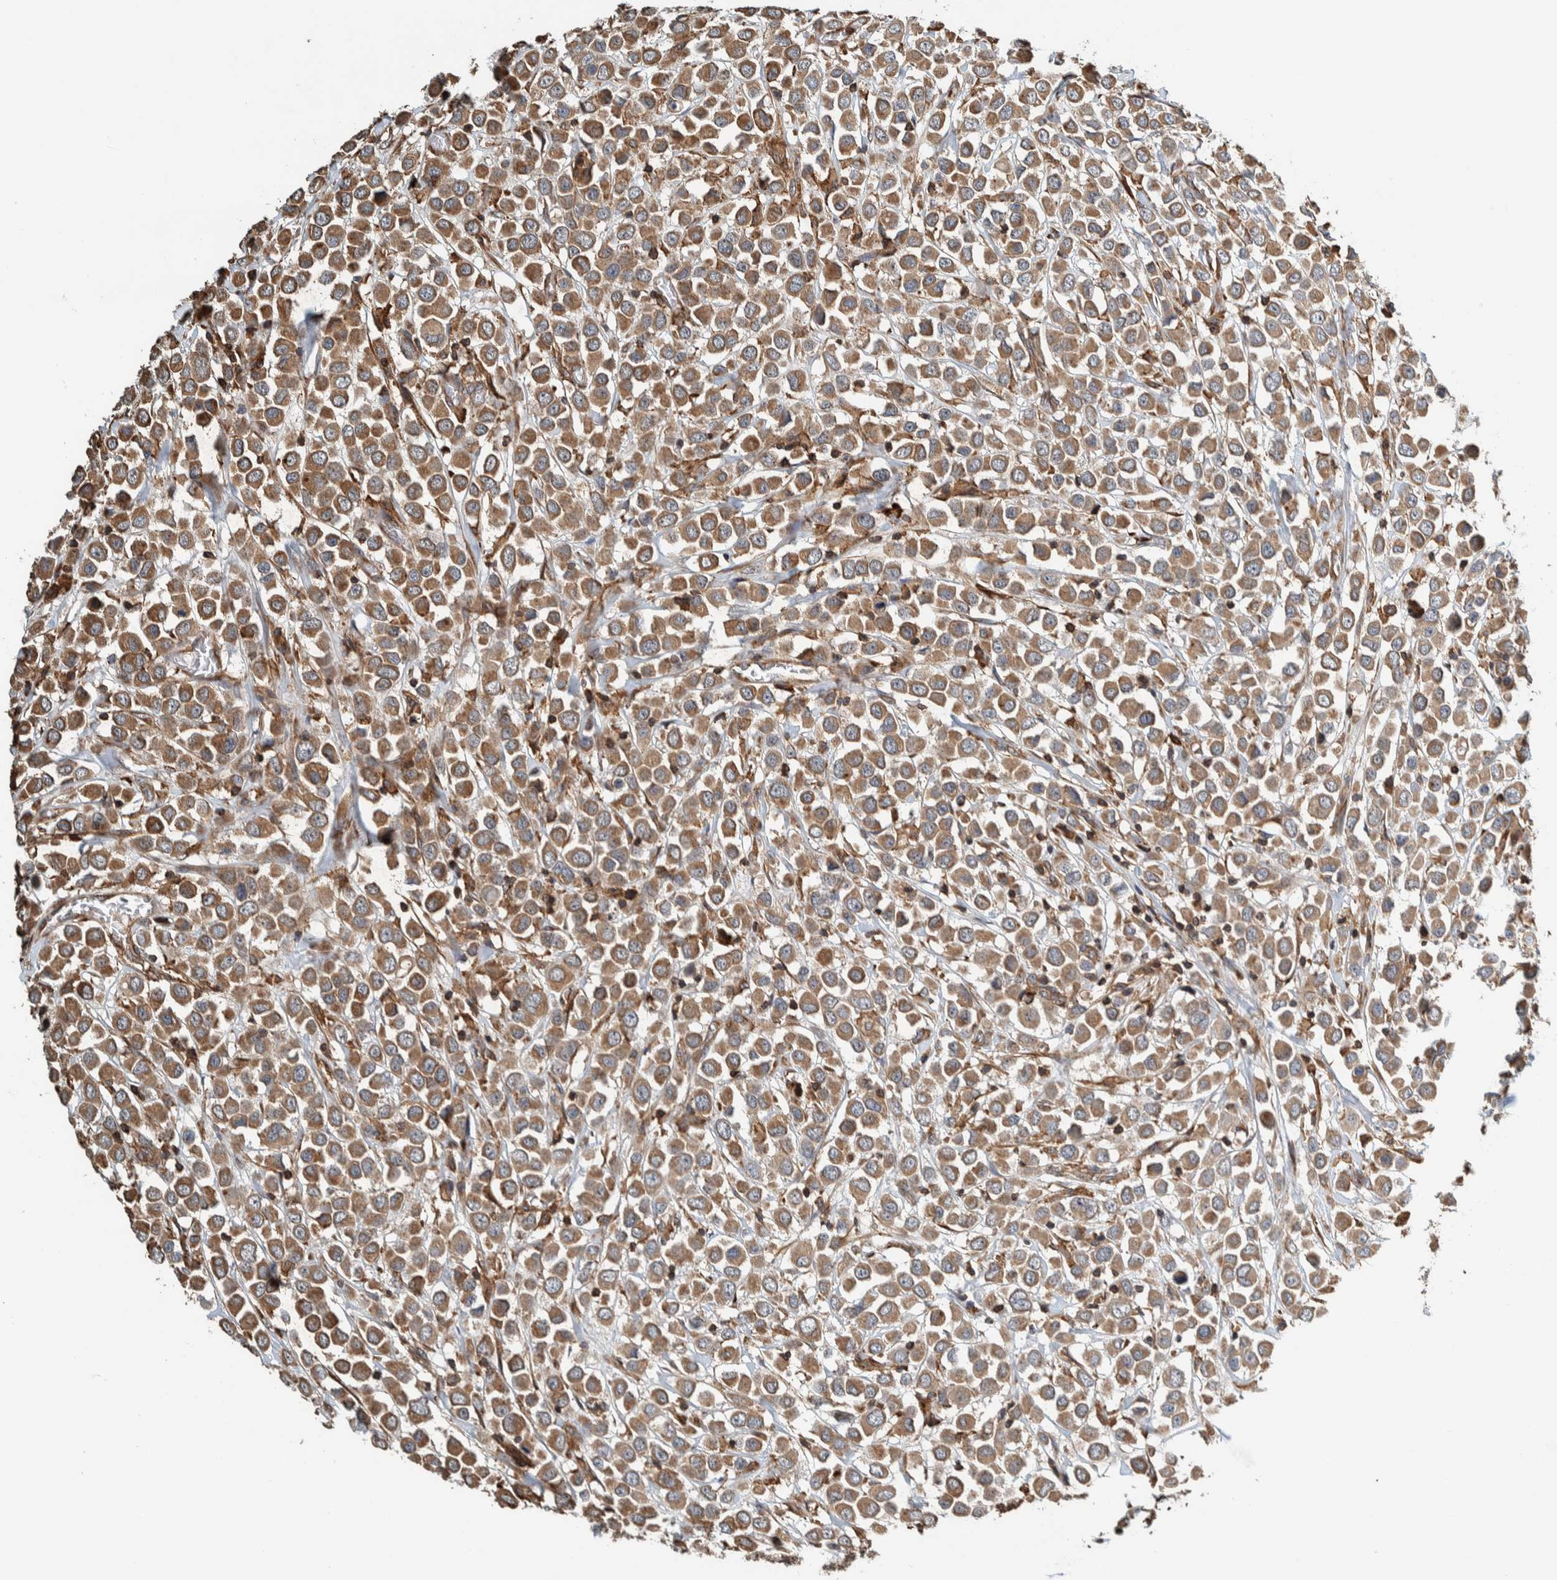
{"staining": {"intensity": "moderate", "quantity": ">75%", "location": "cytoplasmic/membranous"}, "tissue": "breast cancer", "cell_type": "Tumor cells", "image_type": "cancer", "snomed": [{"axis": "morphology", "description": "Duct carcinoma"}, {"axis": "topography", "description": "Breast"}], "caption": "A medium amount of moderate cytoplasmic/membranous positivity is identified in about >75% of tumor cells in breast intraductal carcinoma tissue. The staining was performed using DAB (3,3'-diaminobenzidine) to visualize the protein expression in brown, while the nuclei were stained in blue with hematoxylin (Magnification: 20x).", "gene": "PLA2G3", "patient": {"sex": "female", "age": 61}}